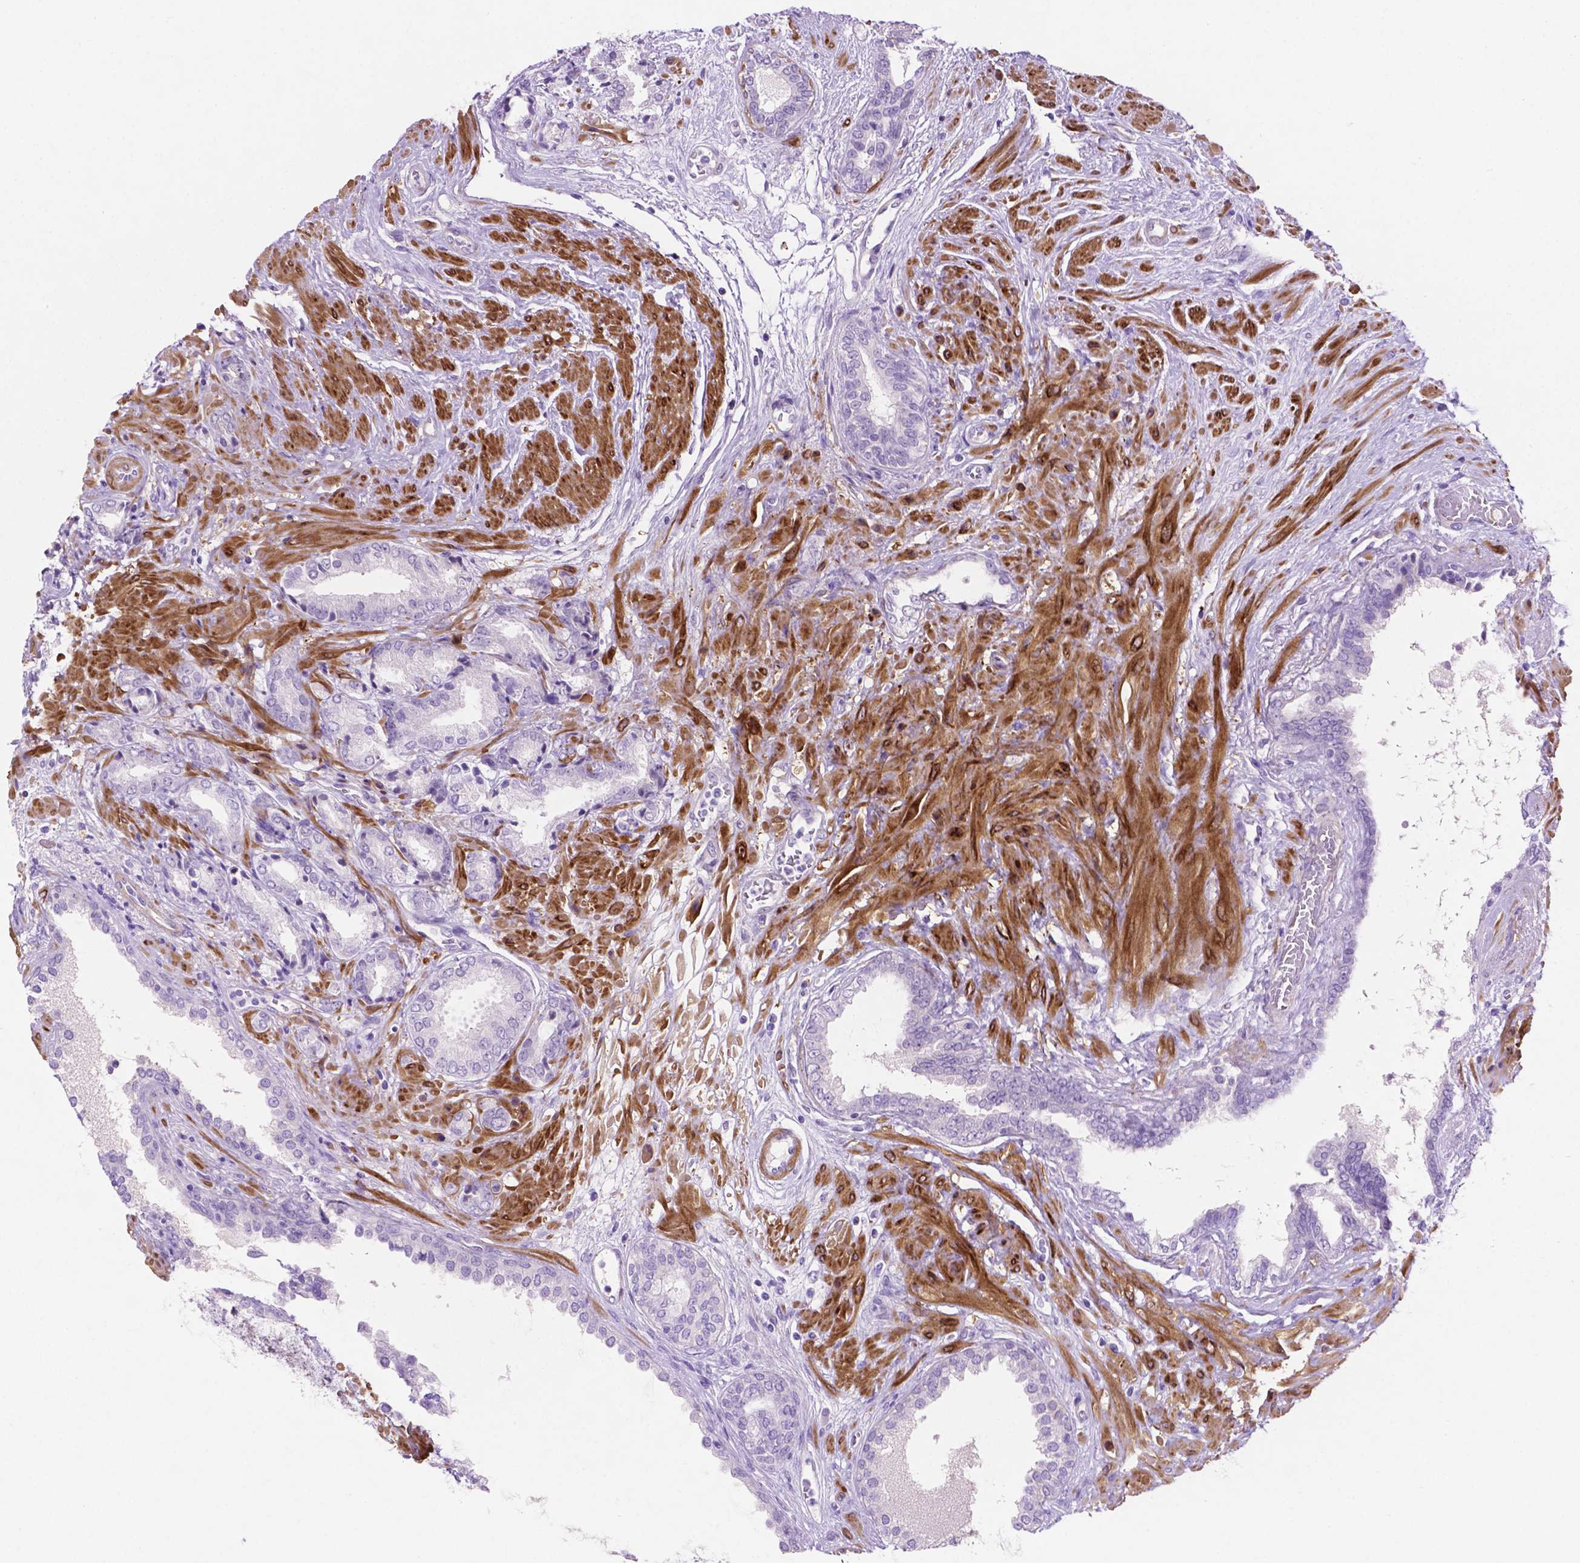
{"staining": {"intensity": "negative", "quantity": "none", "location": "none"}, "tissue": "prostate cancer", "cell_type": "Tumor cells", "image_type": "cancer", "snomed": [{"axis": "morphology", "description": "Adenocarcinoma, High grade"}, {"axis": "topography", "description": "Prostate"}], "caption": "An image of prostate cancer stained for a protein demonstrates no brown staining in tumor cells. (Brightfield microscopy of DAB immunohistochemistry at high magnification).", "gene": "ASPG", "patient": {"sex": "male", "age": 56}}